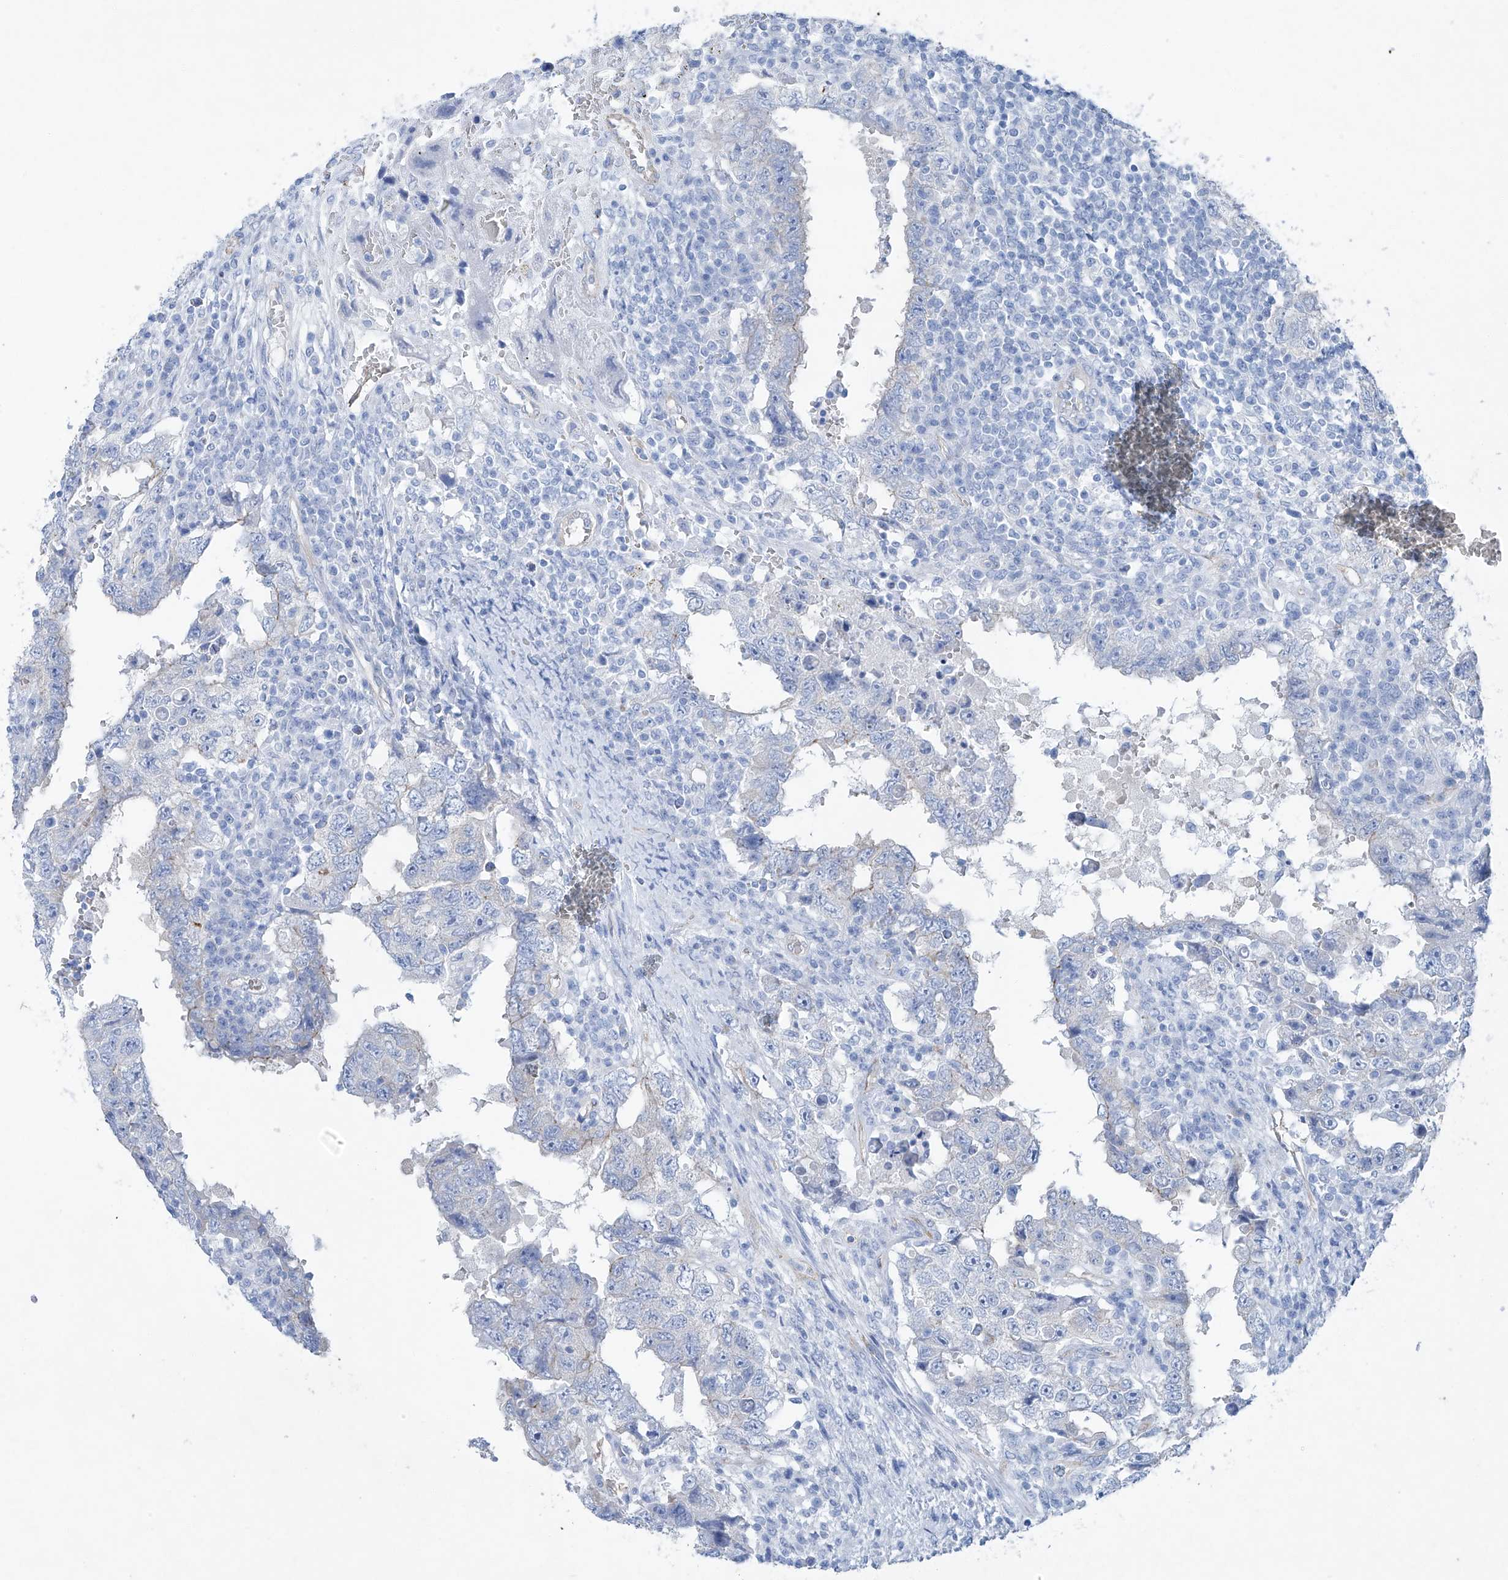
{"staining": {"intensity": "negative", "quantity": "none", "location": "none"}, "tissue": "testis cancer", "cell_type": "Tumor cells", "image_type": "cancer", "snomed": [{"axis": "morphology", "description": "Carcinoma, Embryonal, NOS"}, {"axis": "topography", "description": "Testis"}], "caption": "High magnification brightfield microscopy of embryonal carcinoma (testis) stained with DAB (brown) and counterstained with hematoxylin (blue): tumor cells show no significant expression.", "gene": "MAGI1", "patient": {"sex": "male", "age": 26}}